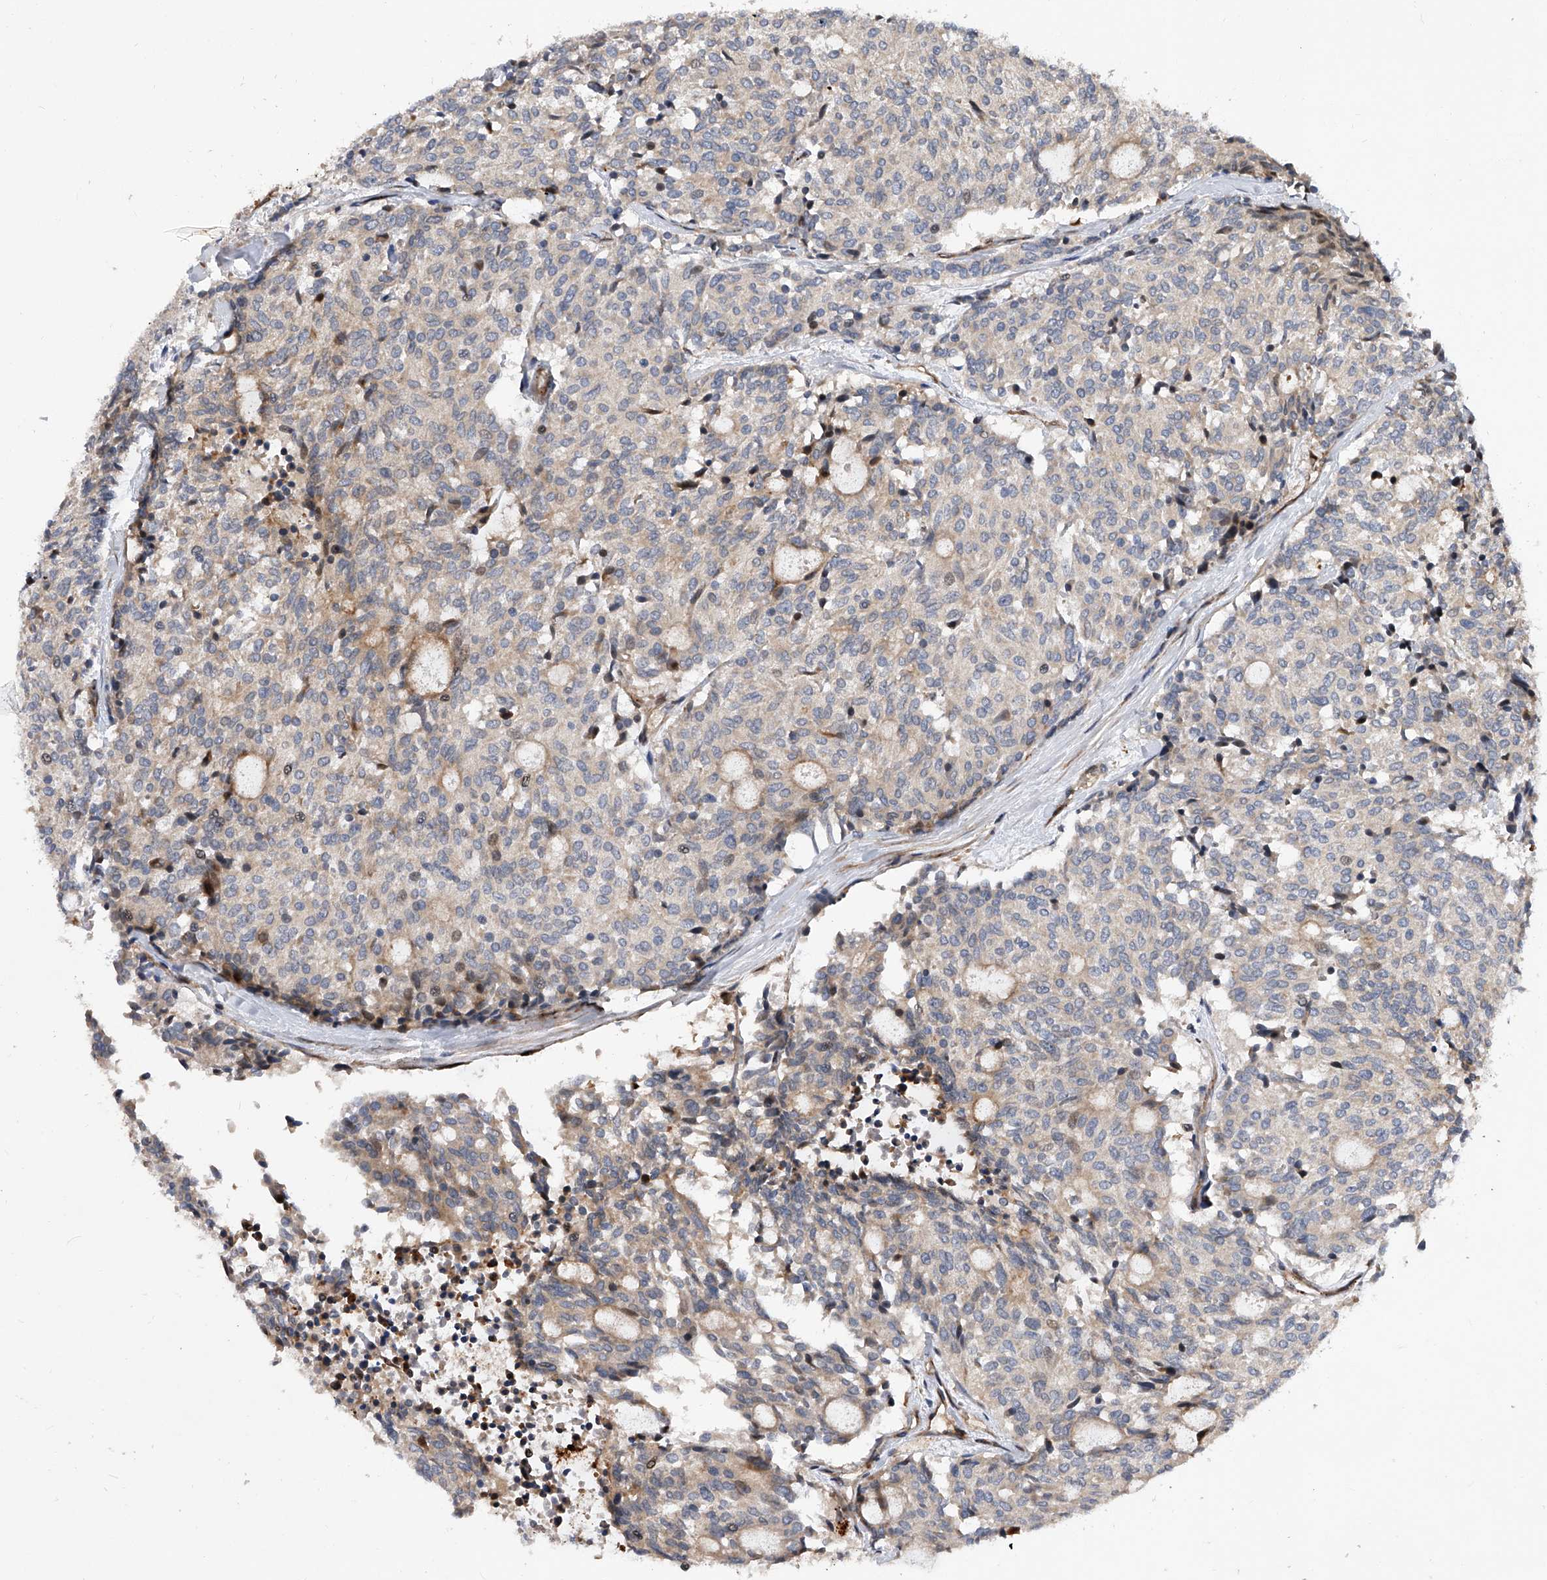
{"staining": {"intensity": "weak", "quantity": "25%-75%", "location": "cytoplasmic/membranous"}, "tissue": "carcinoid", "cell_type": "Tumor cells", "image_type": "cancer", "snomed": [{"axis": "morphology", "description": "Carcinoid, malignant, NOS"}, {"axis": "topography", "description": "Pancreas"}], "caption": "IHC of carcinoid (malignant) exhibits low levels of weak cytoplasmic/membranous staining in approximately 25%-75% of tumor cells.", "gene": "PDSS2", "patient": {"sex": "female", "age": 54}}